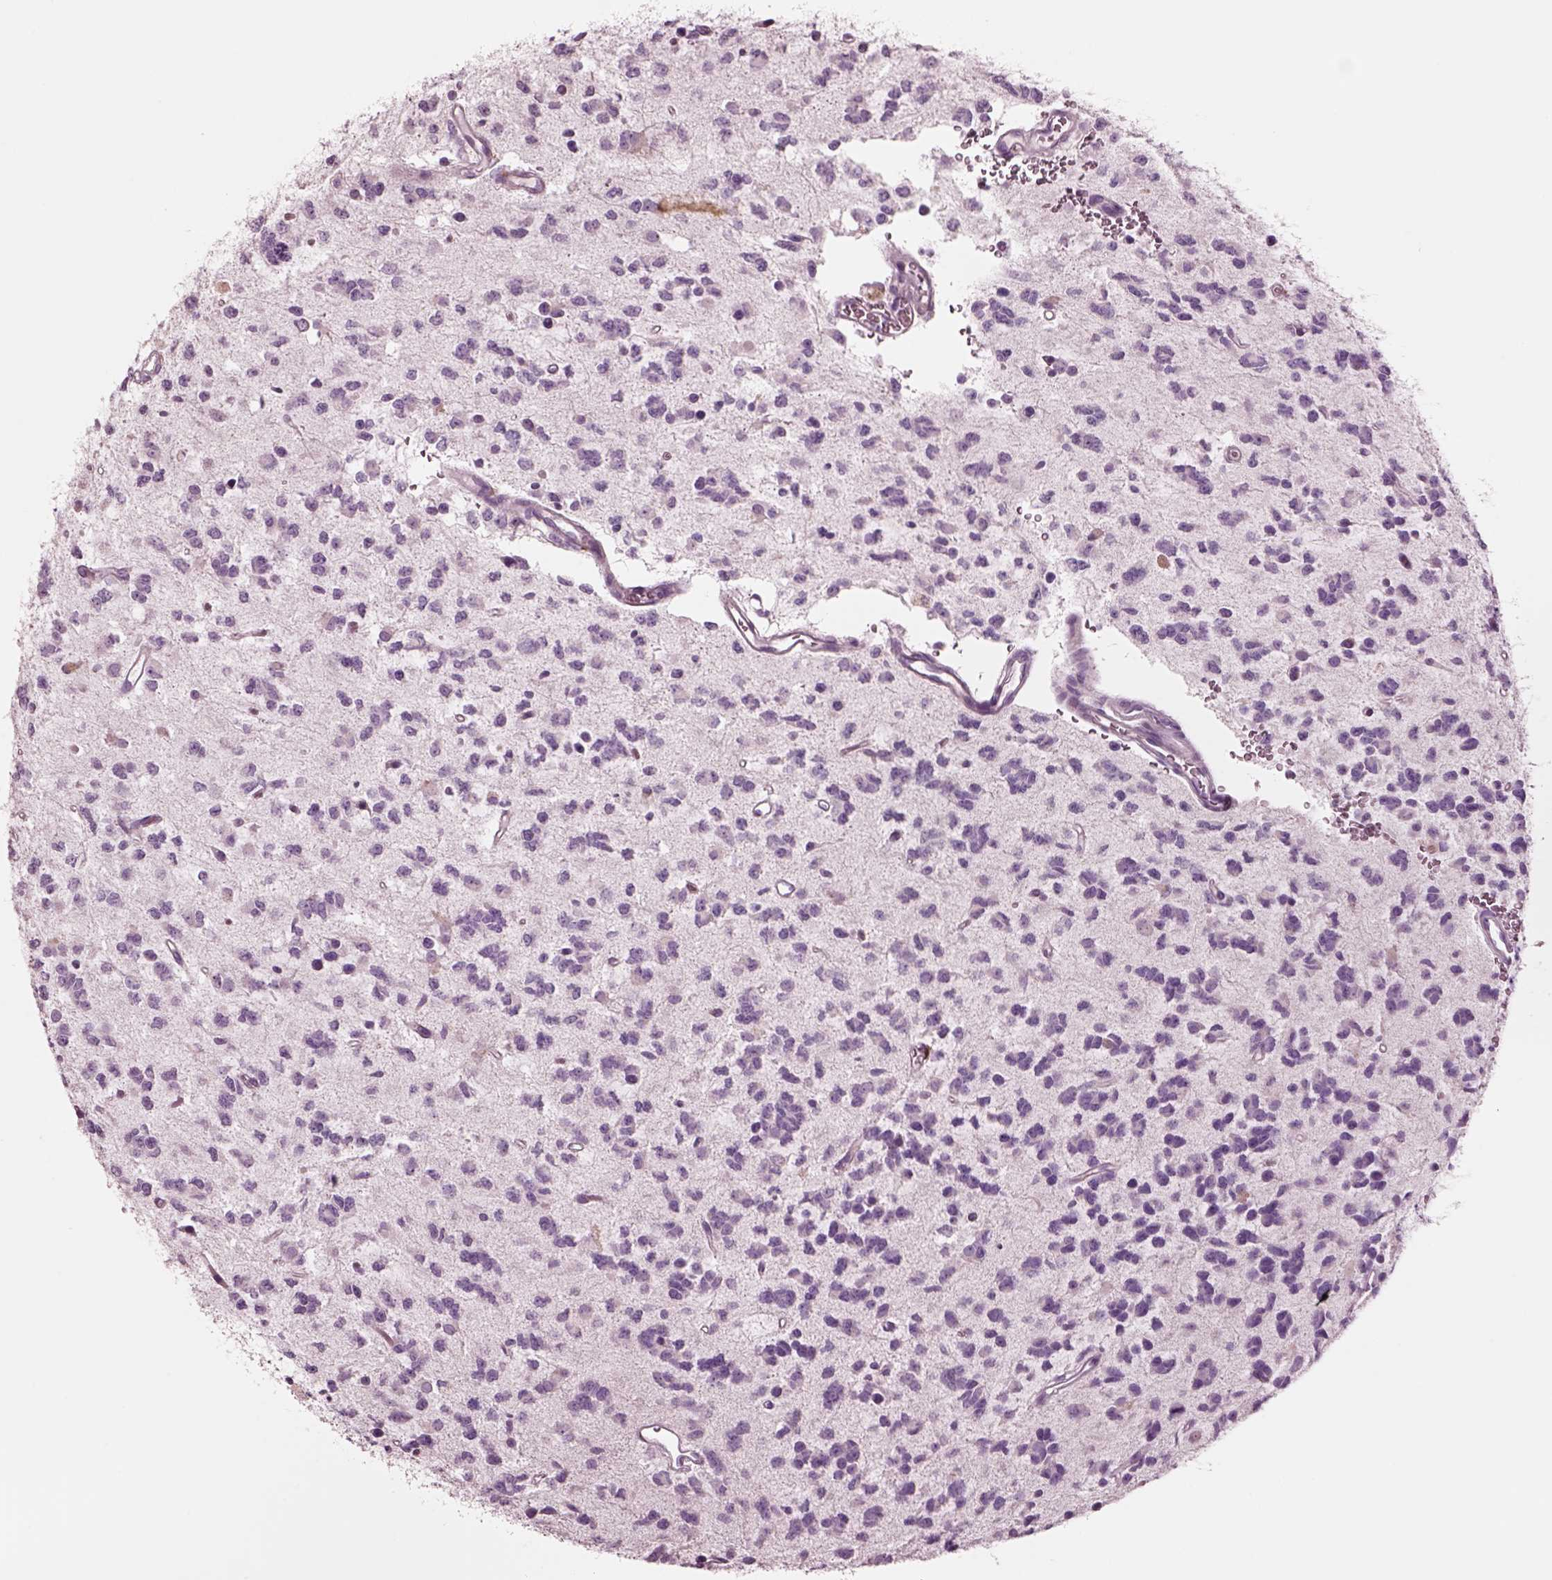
{"staining": {"intensity": "negative", "quantity": "none", "location": "none"}, "tissue": "glioma", "cell_type": "Tumor cells", "image_type": "cancer", "snomed": [{"axis": "morphology", "description": "Glioma, malignant, Low grade"}, {"axis": "topography", "description": "Brain"}], "caption": "Immunohistochemical staining of human malignant glioma (low-grade) shows no significant staining in tumor cells.", "gene": "NMRK2", "patient": {"sex": "female", "age": 45}}